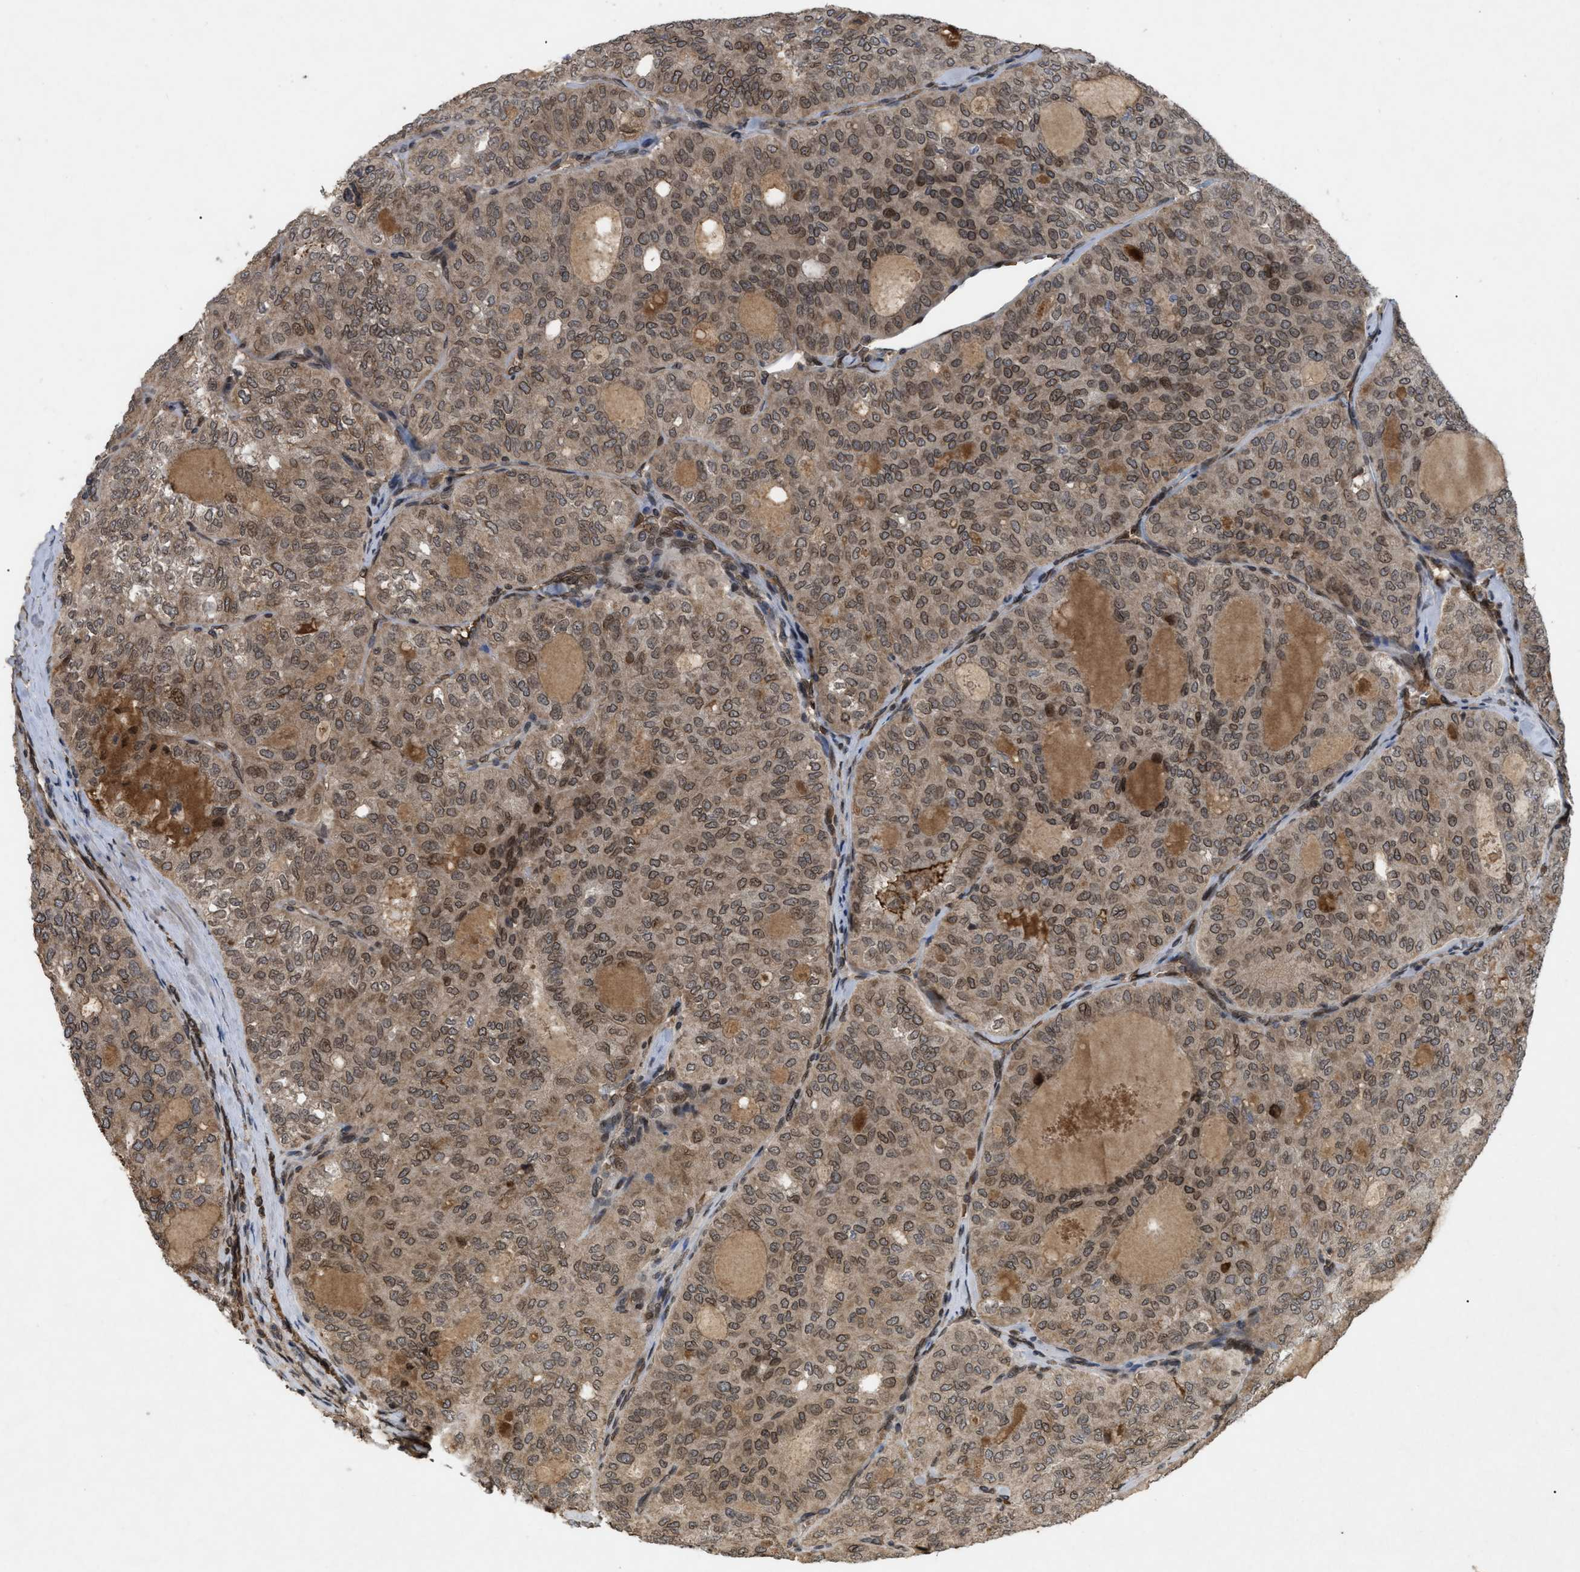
{"staining": {"intensity": "moderate", "quantity": ">75%", "location": "cytoplasmic/membranous,nuclear"}, "tissue": "thyroid cancer", "cell_type": "Tumor cells", "image_type": "cancer", "snomed": [{"axis": "morphology", "description": "Follicular adenoma carcinoma, NOS"}, {"axis": "topography", "description": "Thyroid gland"}], "caption": "Immunohistochemistry of human thyroid cancer exhibits medium levels of moderate cytoplasmic/membranous and nuclear staining in approximately >75% of tumor cells.", "gene": "CRY1", "patient": {"sex": "male", "age": 75}}